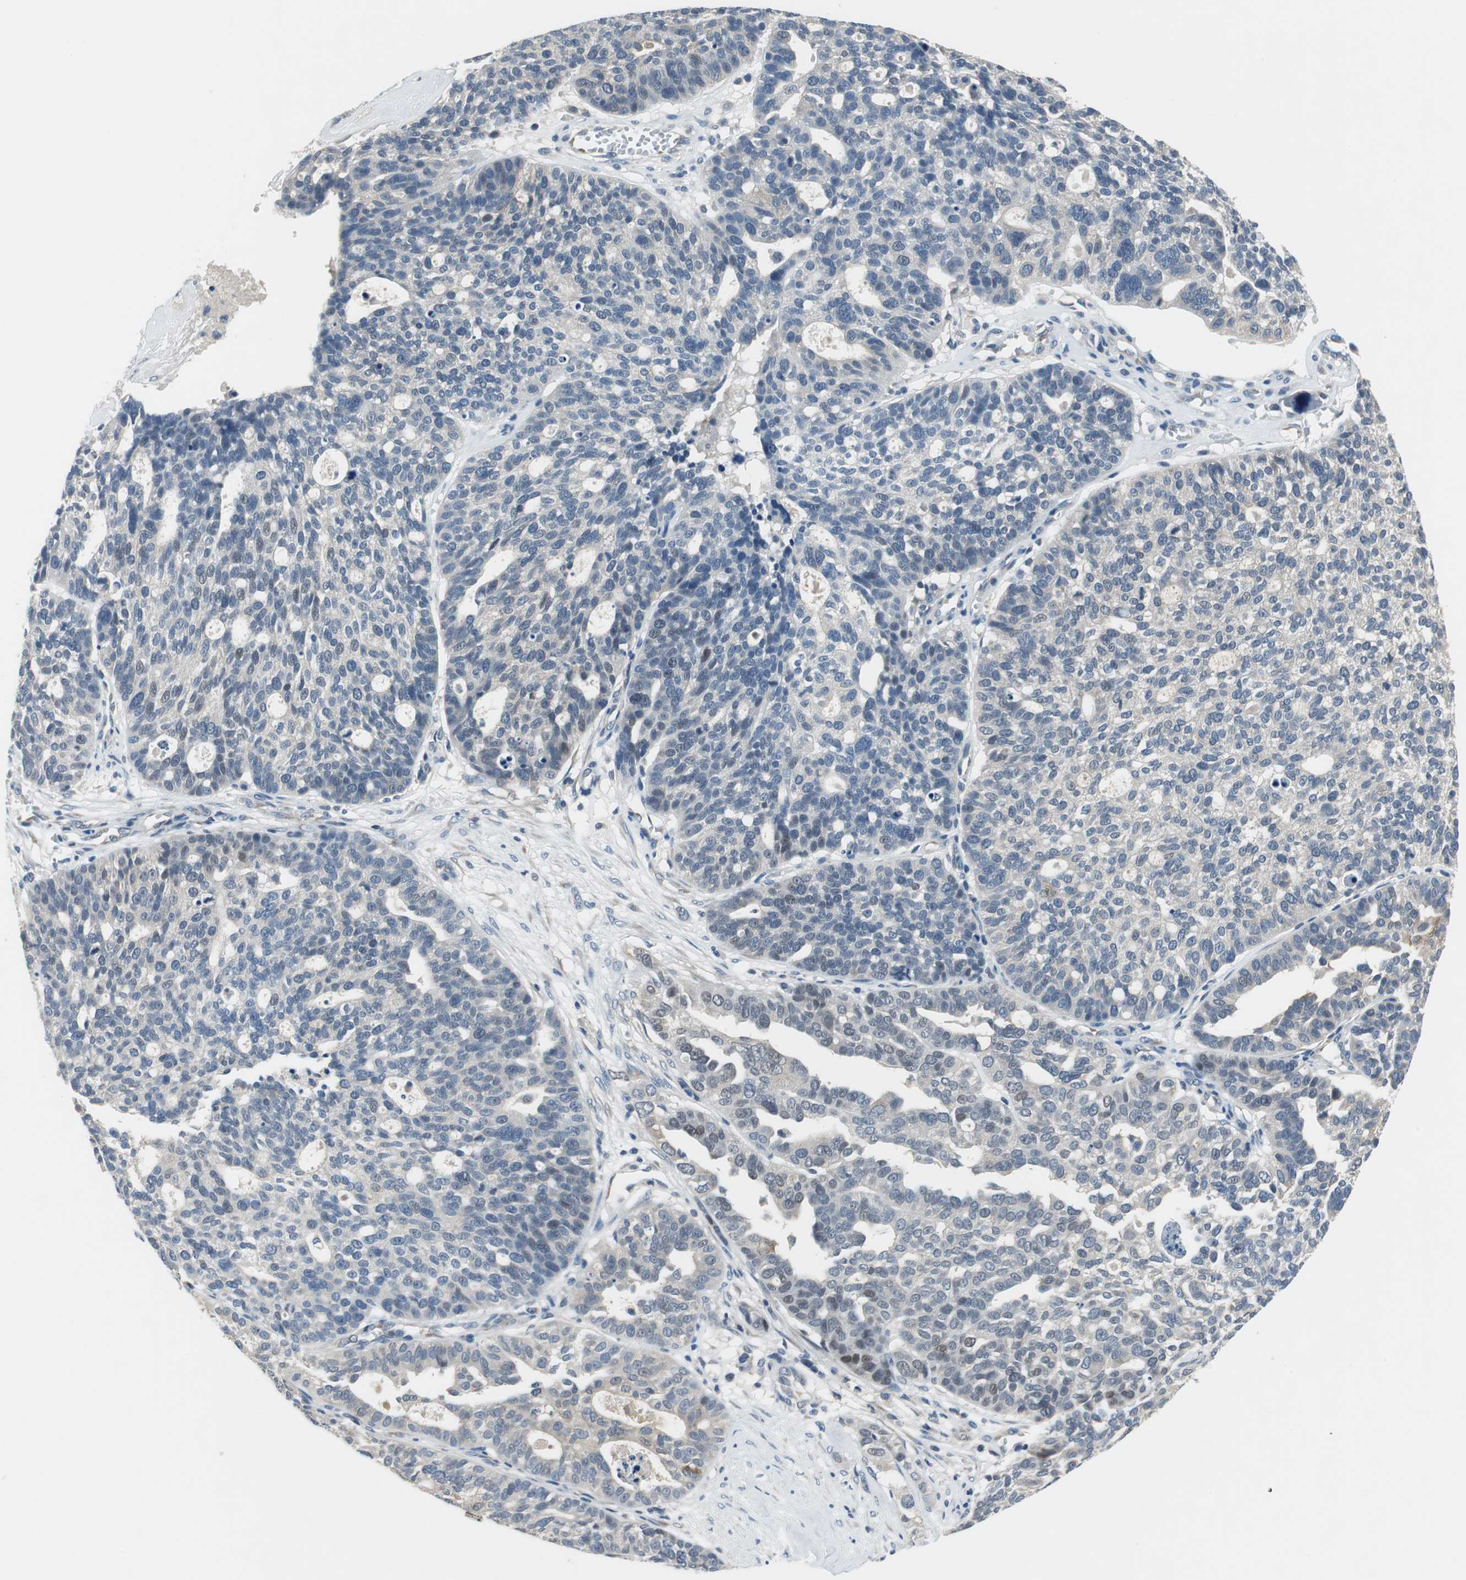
{"staining": {"intensity": "weak", "quantity": "<25%", "location": "cytoplasmic/membranous"}, "tissue": "ovarian cancer", "cell_type": "Tumor cells", "image_type": "cancer", "snomed": [{"axis": "morphology", "description": "Cystadenocarcinoma, serous, NOS"}, {"axis": "topography", "description": "Ovary"}], "caption": "Tumor cells show no significant expression in ovarian serous cystadenocarcinoma.", "gene": "PLAA", "patient": {"sex": "female", "age": 59}}